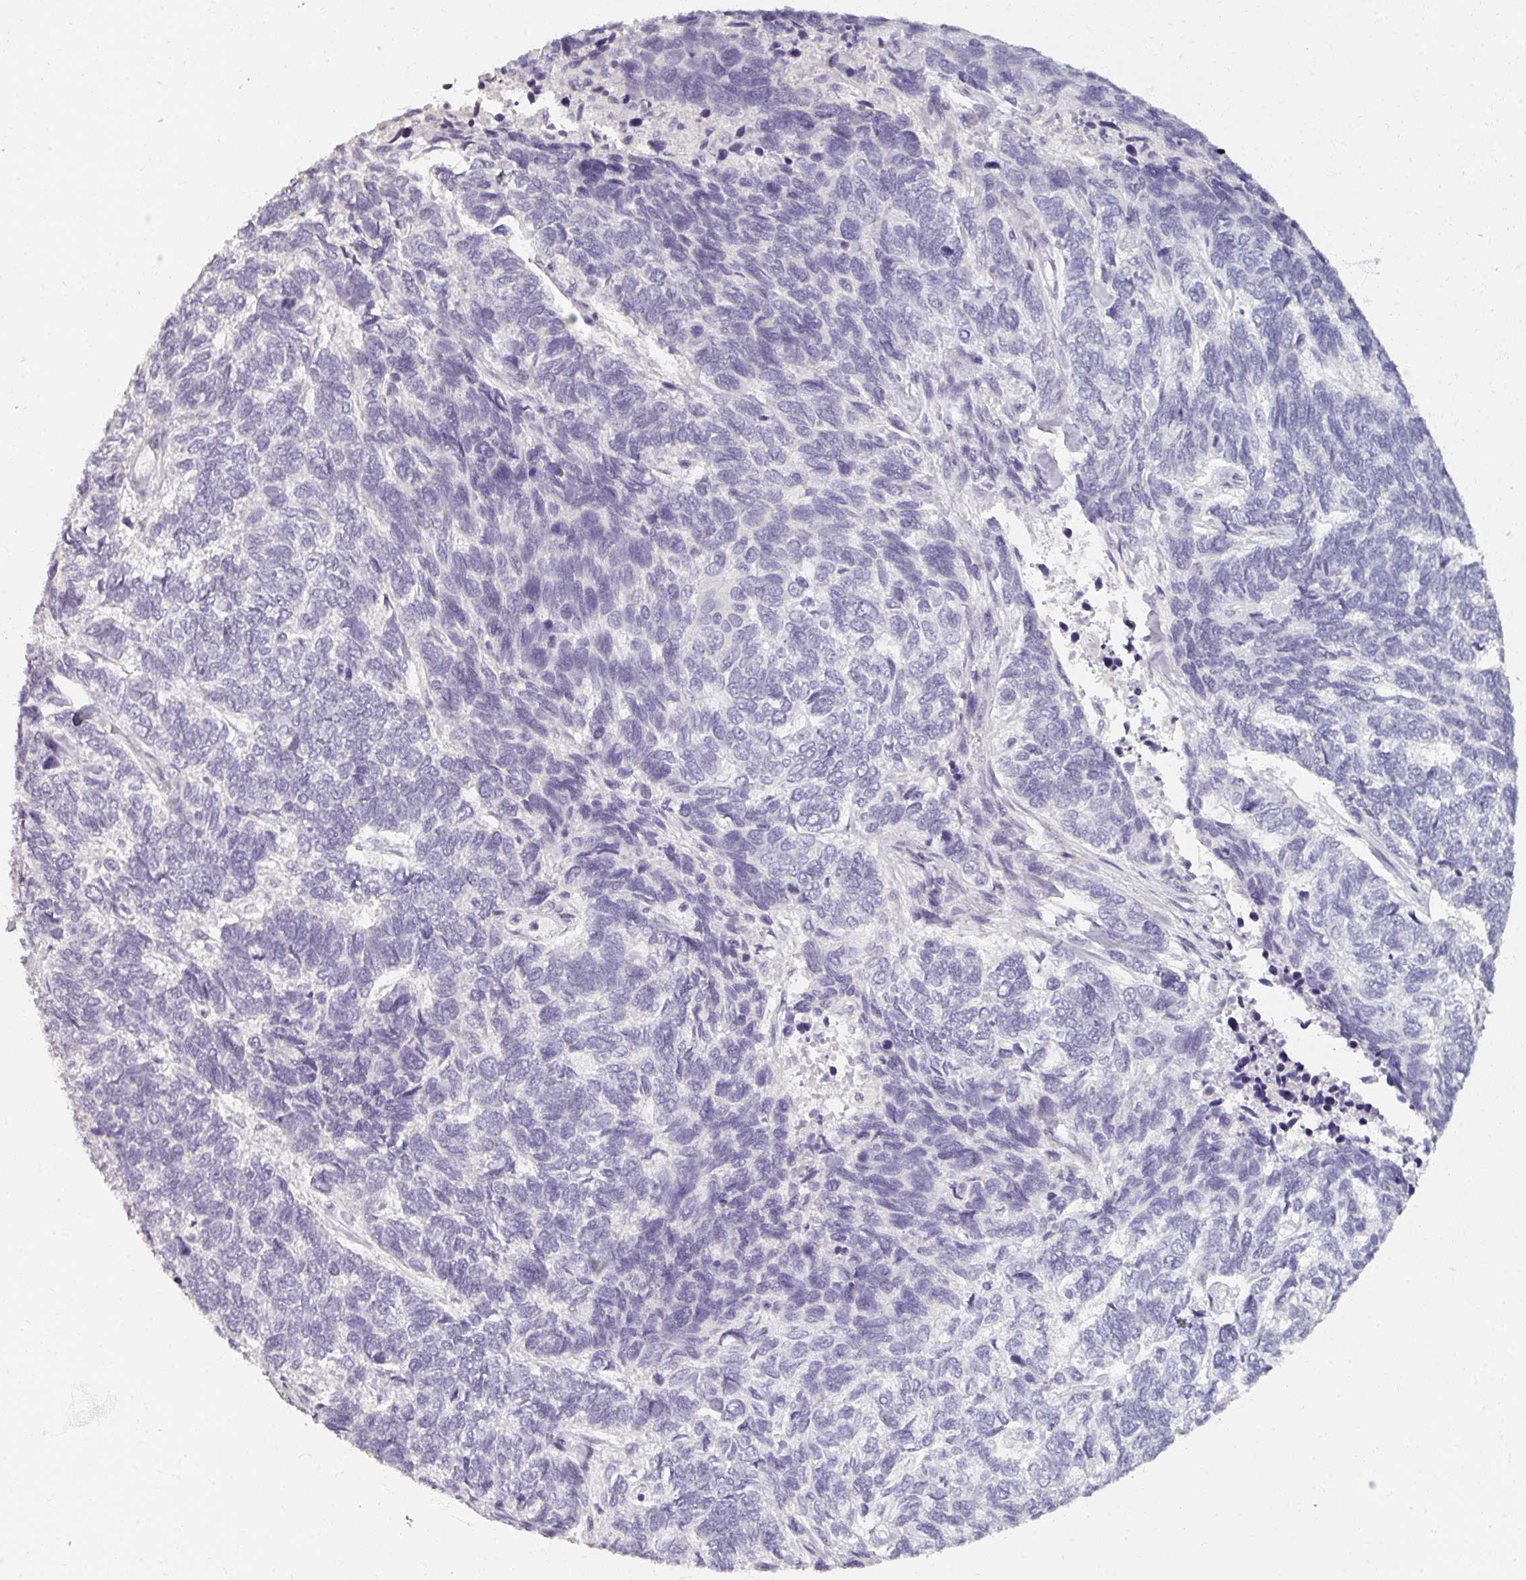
{"staining": {"intensity": "negative", "quantity": "none", "location": "none"}, "tissue": "skin cancer", "cell_type": "Tumor cells", "image_type": "cancer", "snomed": [{"axis": "morphology", "description": "Basal cell carcinoma"}, {"axis": "topography", "description": "Skin"}], "caption": "This image is of skin cancer (basal cell carcinoma) stained with immunohistochemistry (IHC) to label a protein in brown with the nuclei are counter-stained blue. There is no positivity in tumor cells.", "gene": "REG3G", "patient": {"sex": "female", "age": 65}}